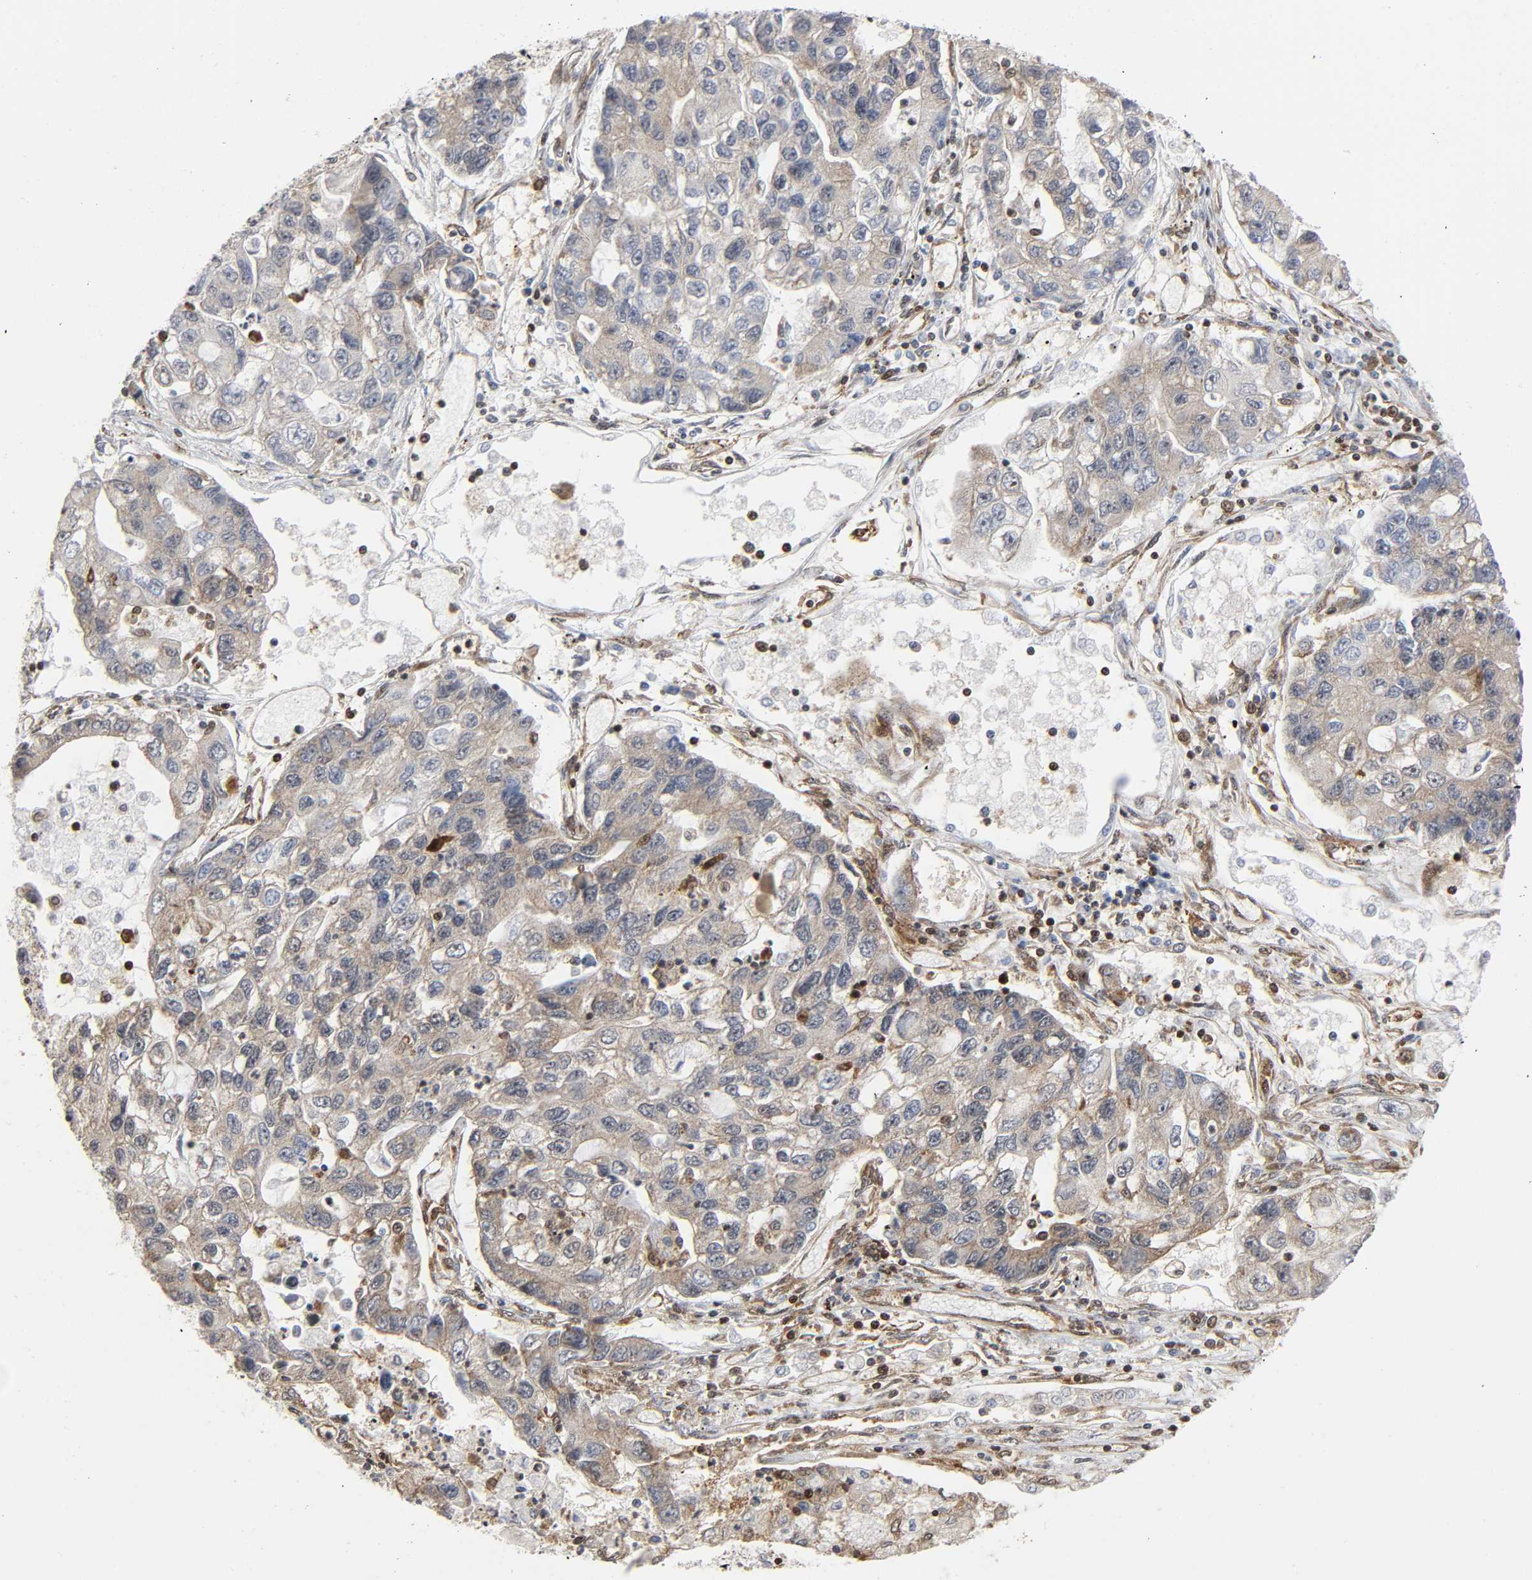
{"staining": {"intensity": "weak", "quantity": "<25%", "location": "cytoplasmic/membranous"}, "tissue": "lung cancer", "cell_type": "Tumor cells", "image_type": "cancer", "snomed": [{"axis": "morphology", "description": "Adenocarcinoma, NOS"}, {"axis": "topography", "description": "Lung"}], "caption": "IHC histopathology image of neoplastic tissue: adenocarcinoma (lung) stained with DAB (3,3'-diaminobenzidine) shows no significant protein positivity in tumor cells.", "gene": "MAPK1", "patient": {"sex": "female", "age": 51}}